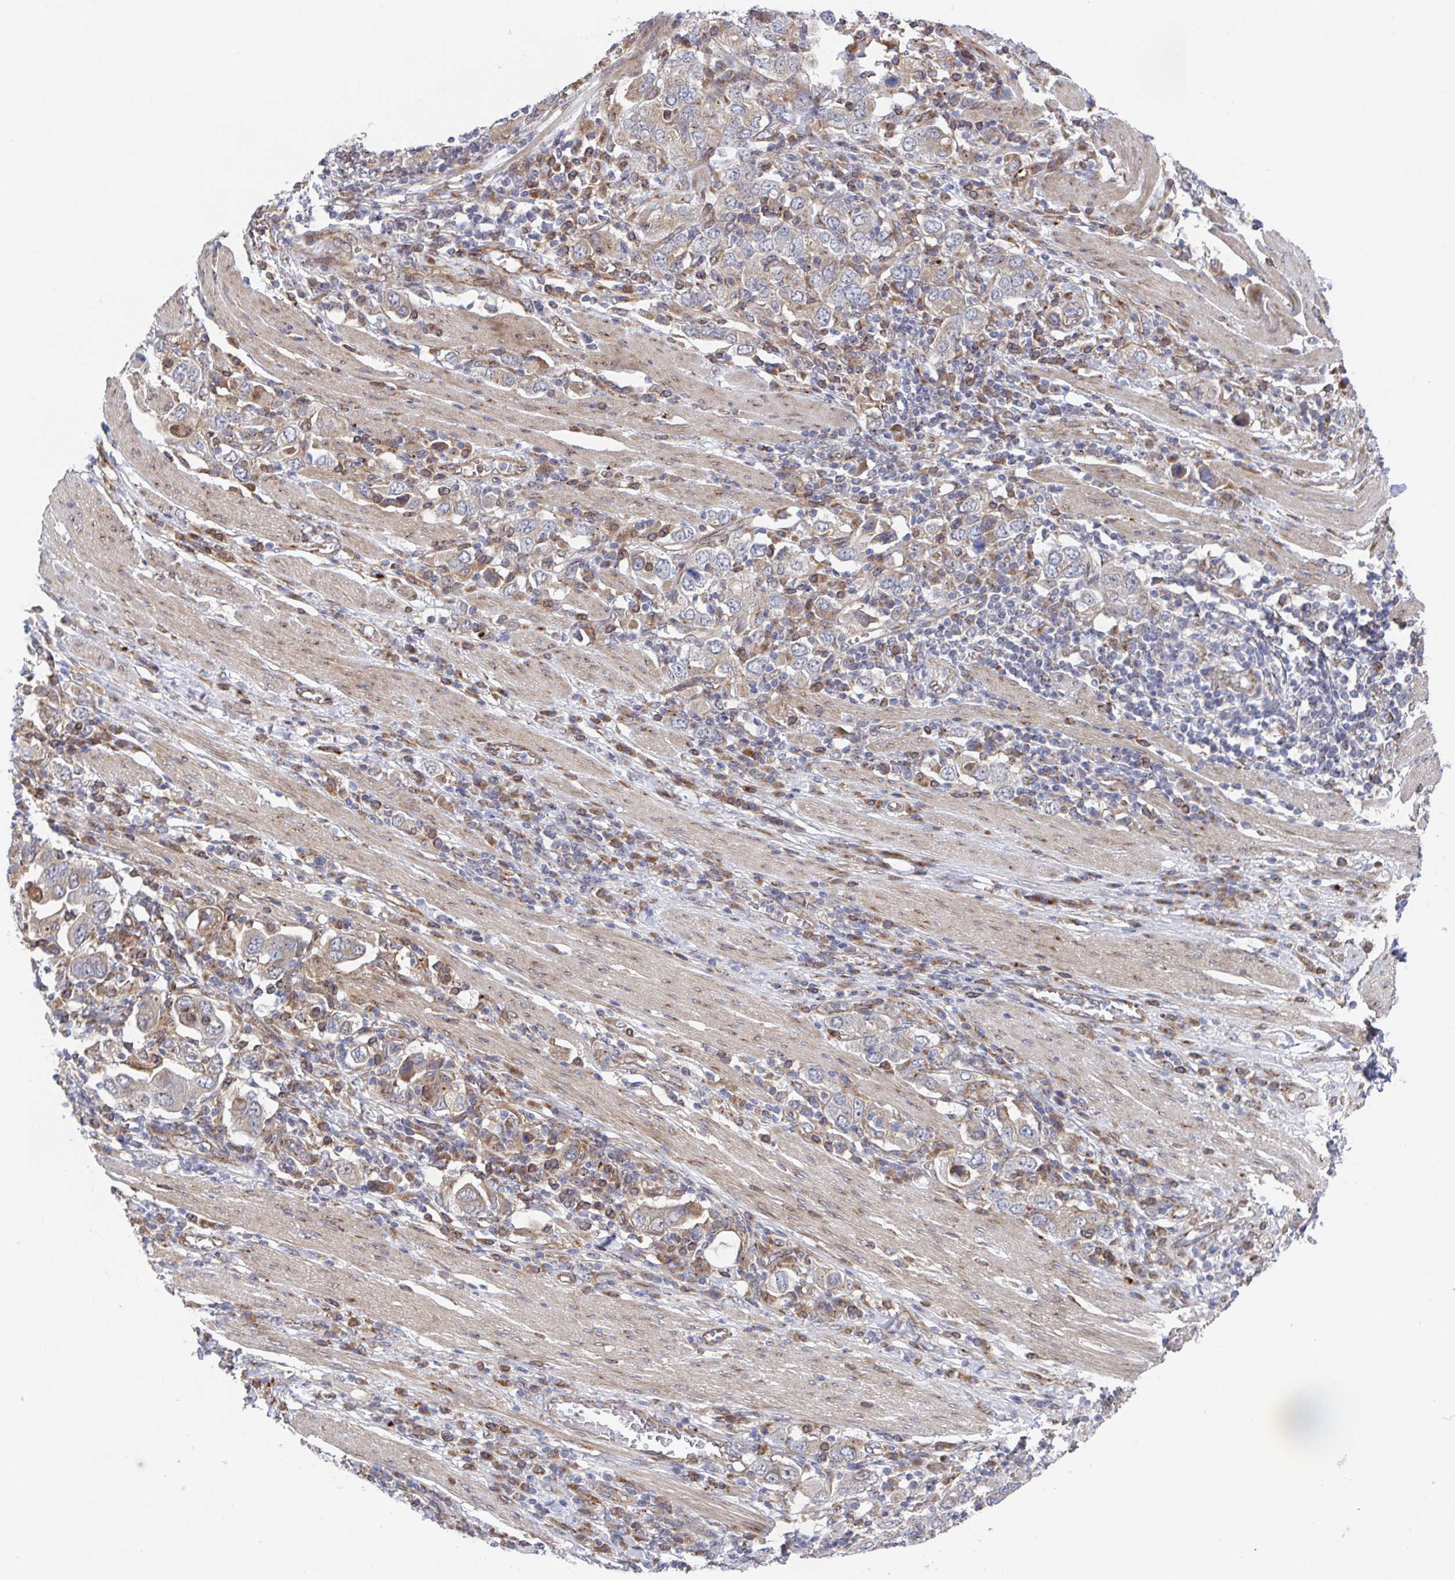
{"staining": {"intensity": "weak", "quantity": ">75%", "location": "cytoplasmic/membranous"}, "tissue": "stomach cancer", "cell_type": "Tumor cells", "image_type": "cancer", "snomed": [{"axis": "morphology", "description": "Adenocarcinoma, NOS"}, {"axis": "topography", "description": "Stomach, upper"}, {"axis": "topography", "description": "Stomach"}], "caption": "Immunohistochemical staining of stomach cancer demonstrates weak cytoplasmic/membranous protein staining in about >75% of tumor cells.", "gene": "FJX1", "patient": {"sex": "male", "age": 62}}